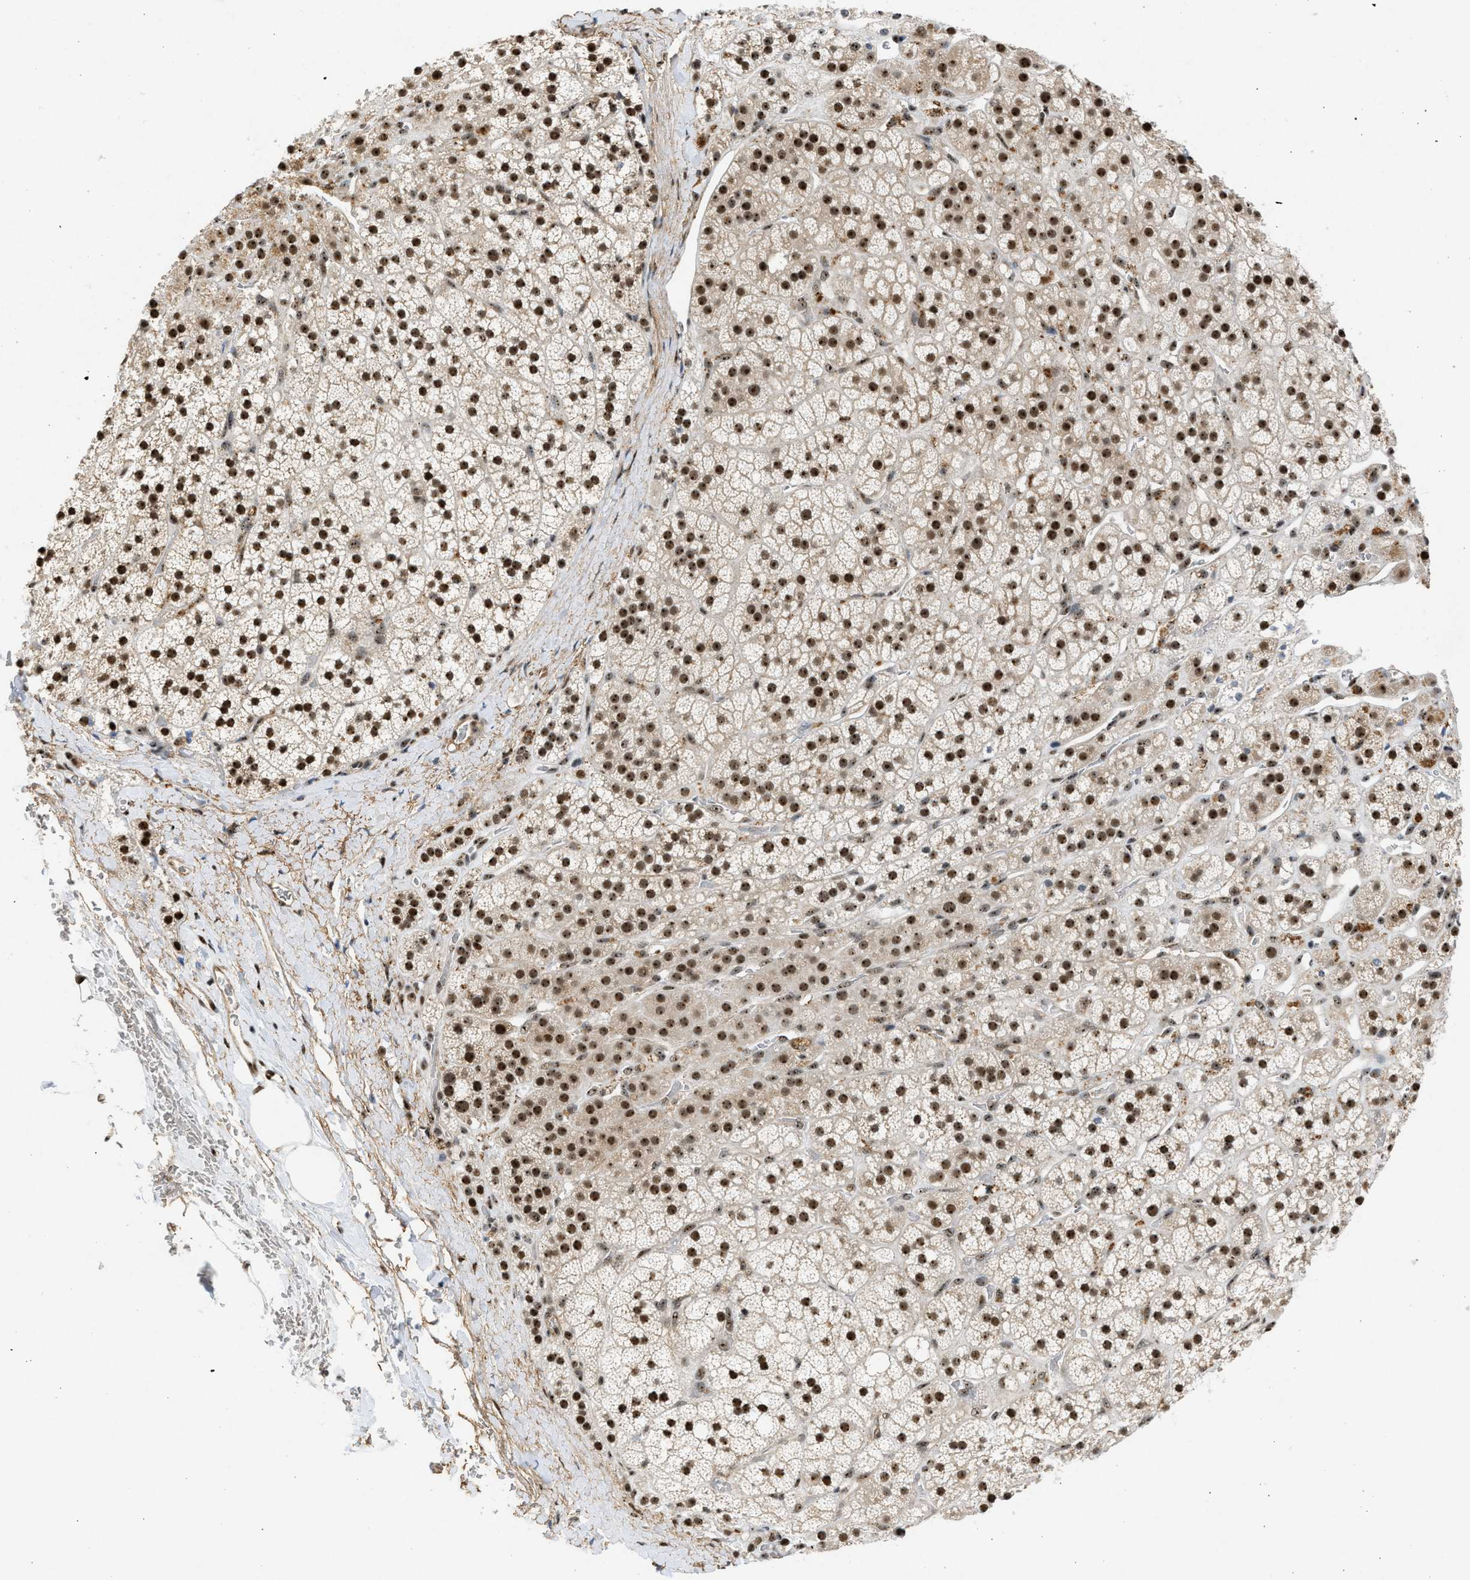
{"staining": {"intensity": "strong", "quantity": ">75%", "location": "cytoplasmic/membranous,nuclear"}, "tissue": "adrenal gland", "cell_type": "Glandular cells", "image_type": "normal", "snomed": [{"axis": "morphology", "description": "Normal tissue, NOS"}, {"axis": "topography", "description": "Adrenal gland"}], "caption": "A micrograph showing strong cytoplasmic/membranous,nuclear staining in about >75% of glandular cells in unremarkable adrenal gland, as visualized by brown immunohistochemical staining.", "gene": "TFDP2", "patient": {"sex": "male", "age": 56}}